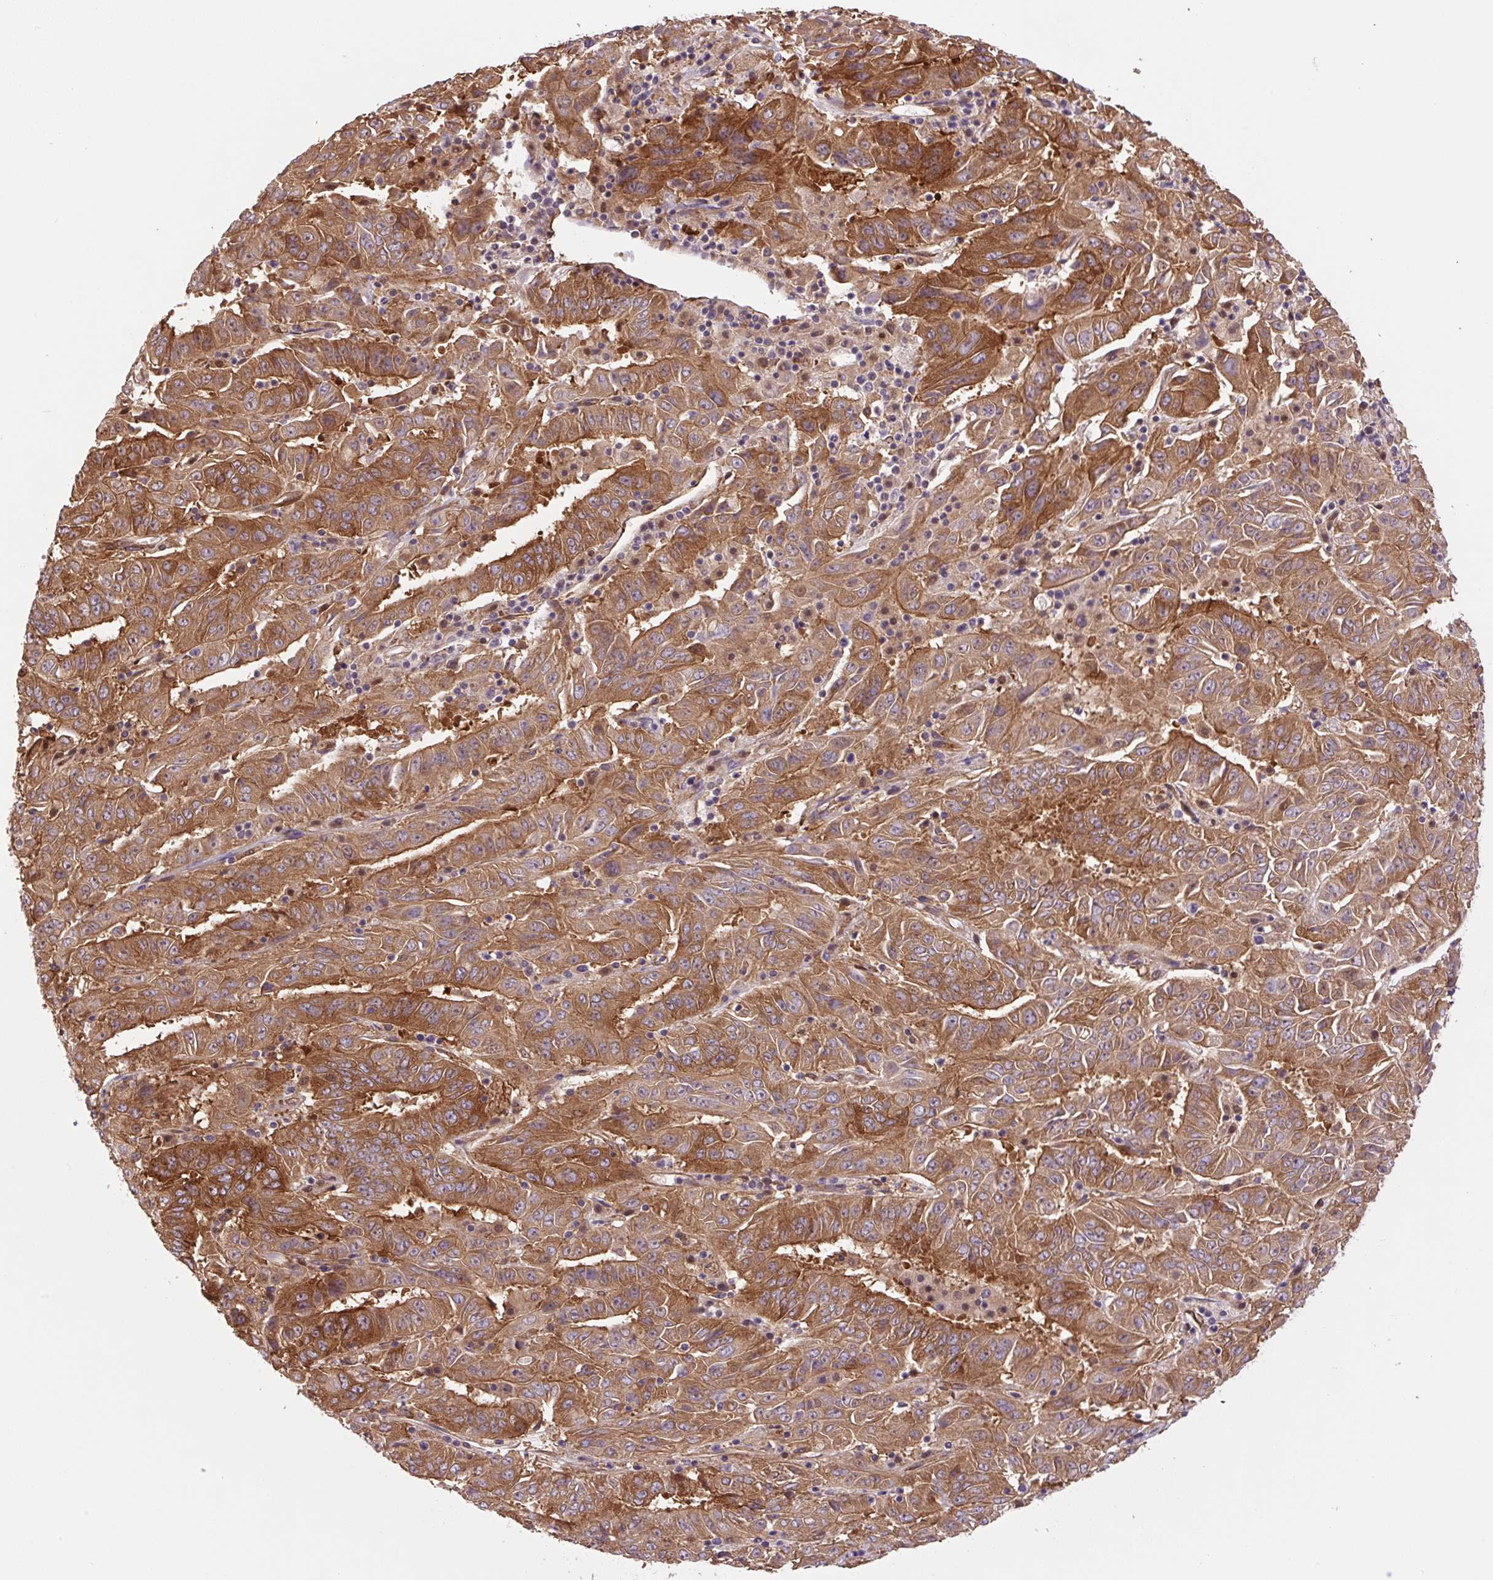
{"staining": {"intensity": "strong", "quantity": ">75%", "location": "cytoplasmic/membranous"}, "tissue": "pancreatic cancer", "cell_type": "Tumor cells", "image_type": "cancer", "snomed": [{"axis": "morphology", "description": "Adenocarcinoma, NOS"}, {"axis": "topography", "description": "Pancreas"}], "caption": "Immunohistochemical staining of pancreatic adenocarcinoma displays high levels of strong cytoplasmic/membranous protein staining in approximately >75% of tumor cells. (brown staining indicates protein expression, while blue staining denotes nuclei).", "gene": "SEPTIN10", "patient": {"sex": "male", "age": 63}}